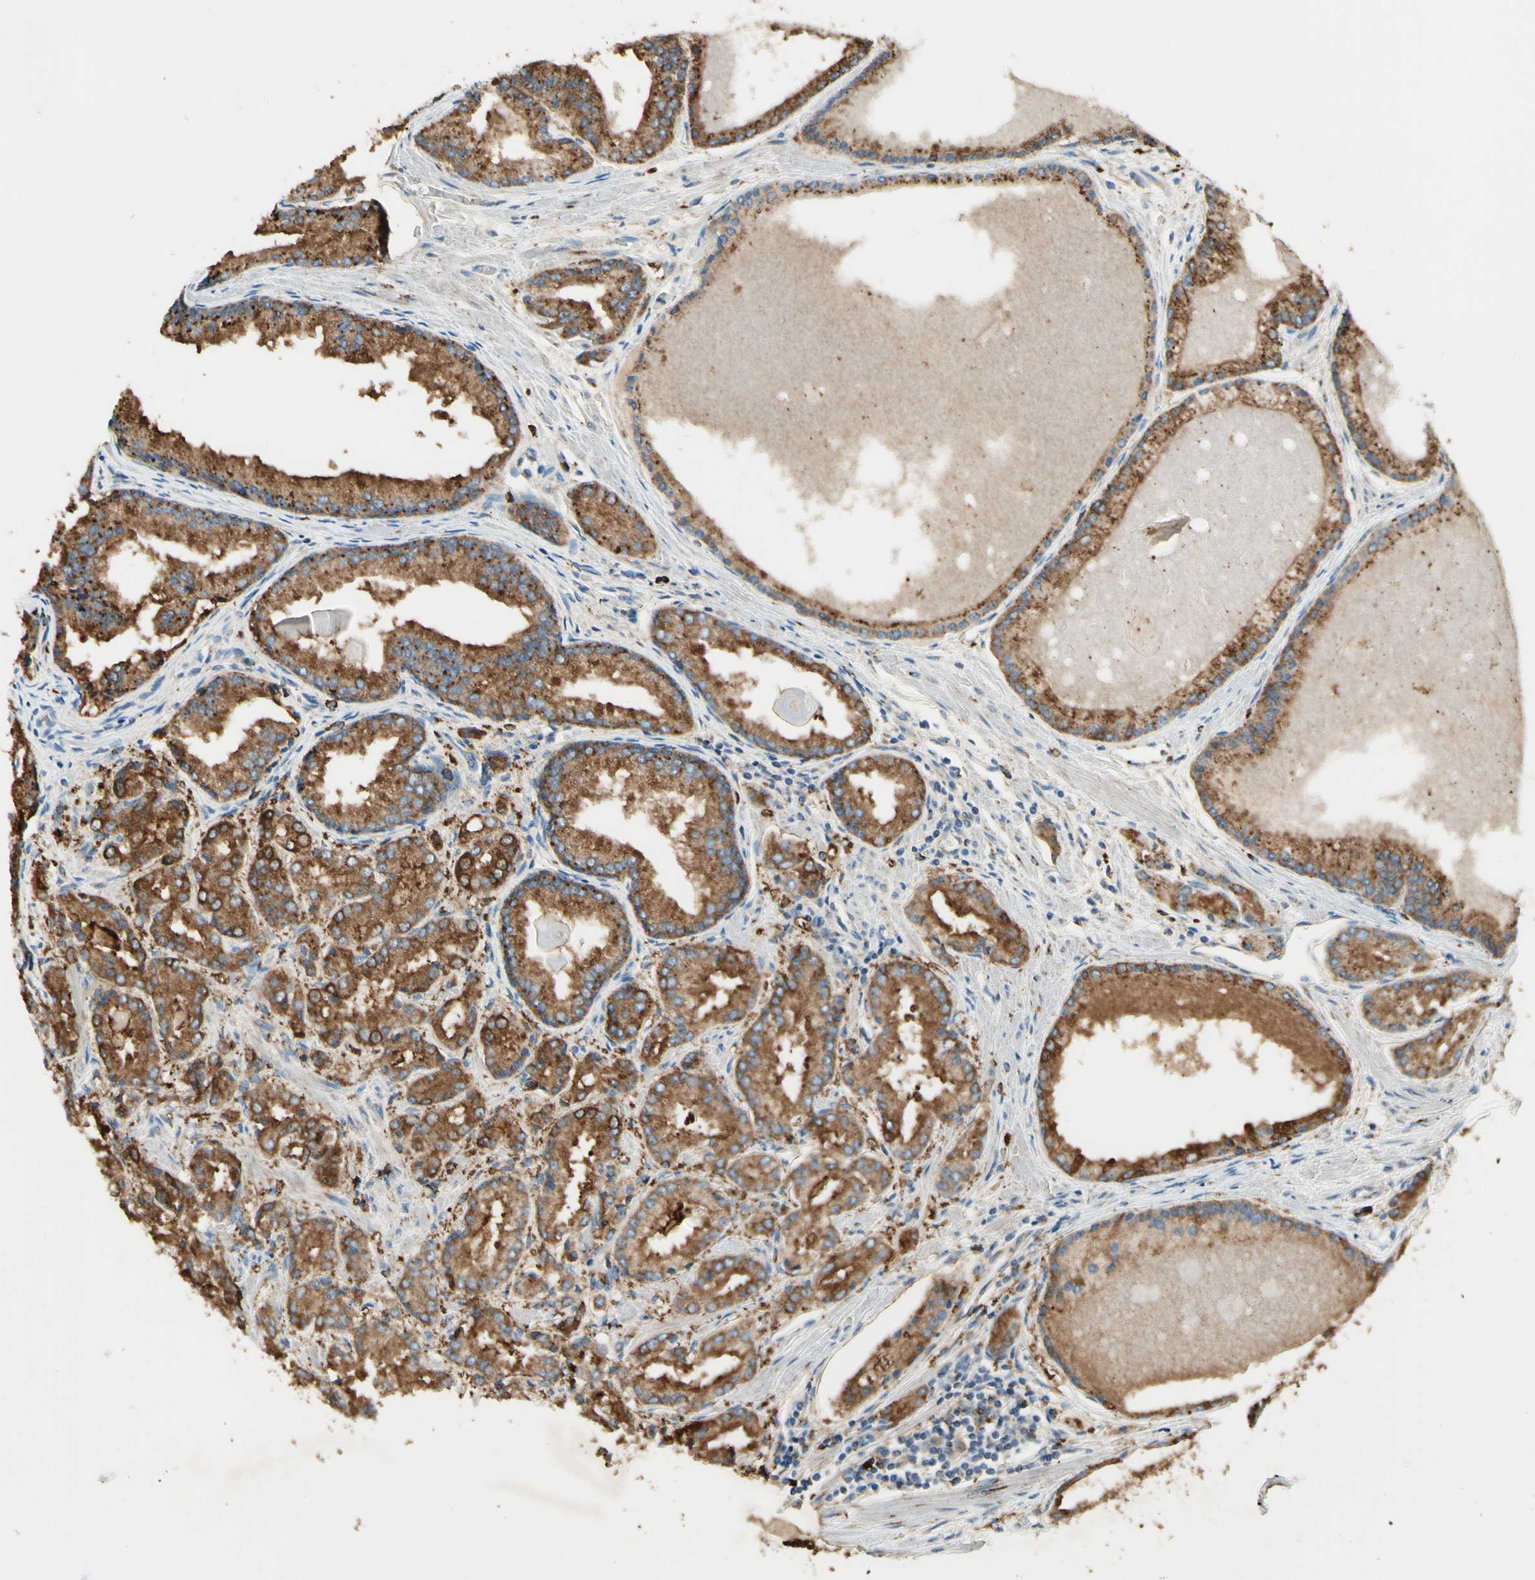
{"staining": {"intensity": "moderate", "quantity": ">75%", "location": "cytoplasmic/membranous"}, "tissue": "prostate cancer", "cell_type": "Tumor cells", "image_type": "cancer", "snomed": [{"axis": "morphology", "description": "Adenocarcinoma, Low grade"}, {"axis": "topography", "description": "Prostate"}], "caption": "IHC of human low-grade adenocarcinoma (prostate) displays medium levels of moderate cytoplasmic/membranous staining in approximately >75% of tumor cells. Nuclei are stained in blue.", "gene": "ARMC10", "patient": {"sex": "male", "age": 59}}